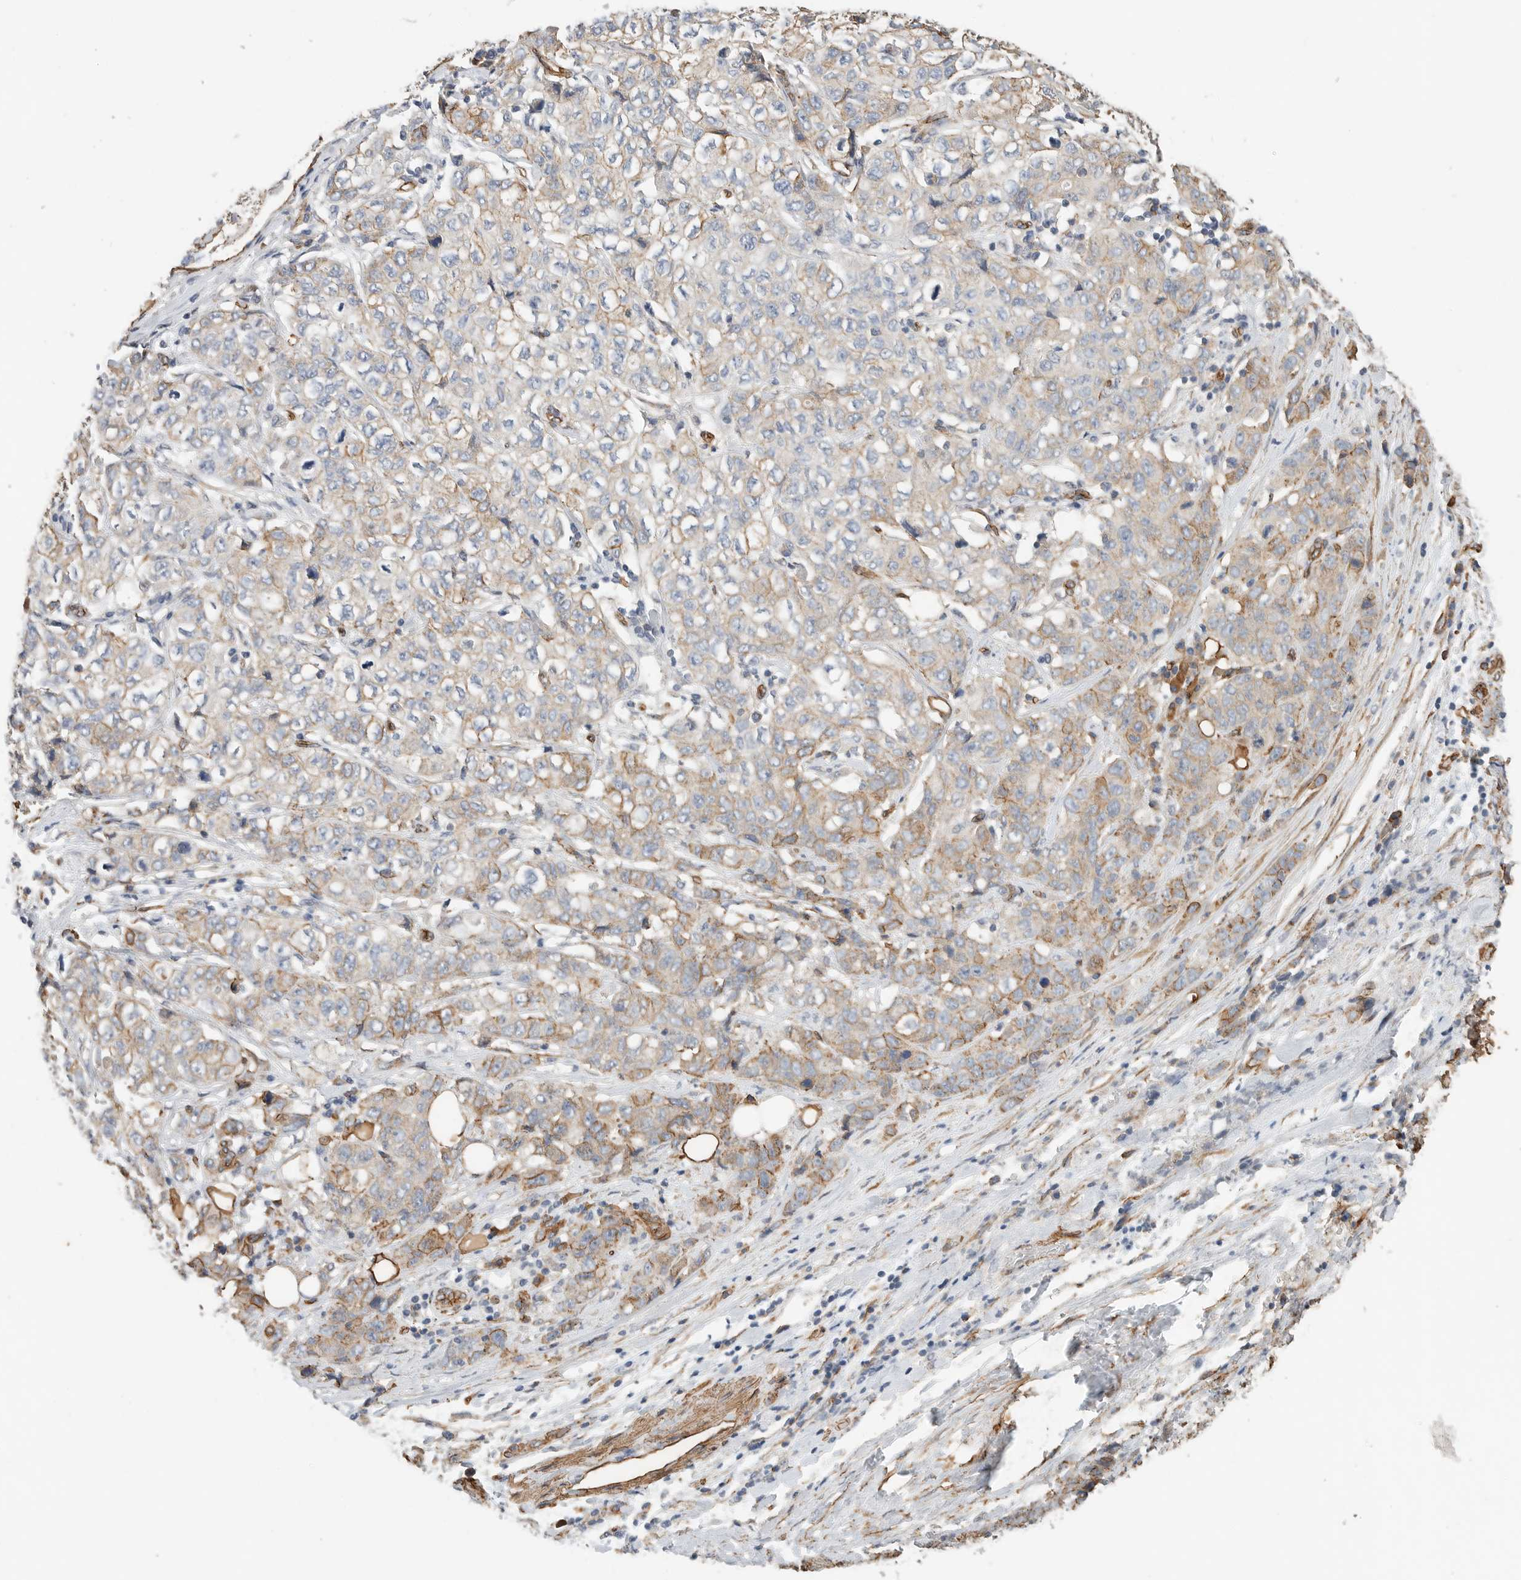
{"staining": {"intensity": "weak", "quantity": "25%-75%", "location": "cytoplasmic/membranous"}, "tissue": "stomach cancer", "cell_type": "Tumor cells", "image_type": "cancer", "snomed": [{"axis": "morphology", "description": "Adenocarcinoma, NOS"}, {"axis": "topography", "description": "Stomach"}], "caption": "IHC image of stomach cancer (adenocarcinoma) stained for a protein (brown), which reveals low levels of weak cytoplasmic/membranous expression in approximately 25%-75% of tumor cells.", "gene": "JMJD4", "patient": {"sex": "male", "age": 48}}